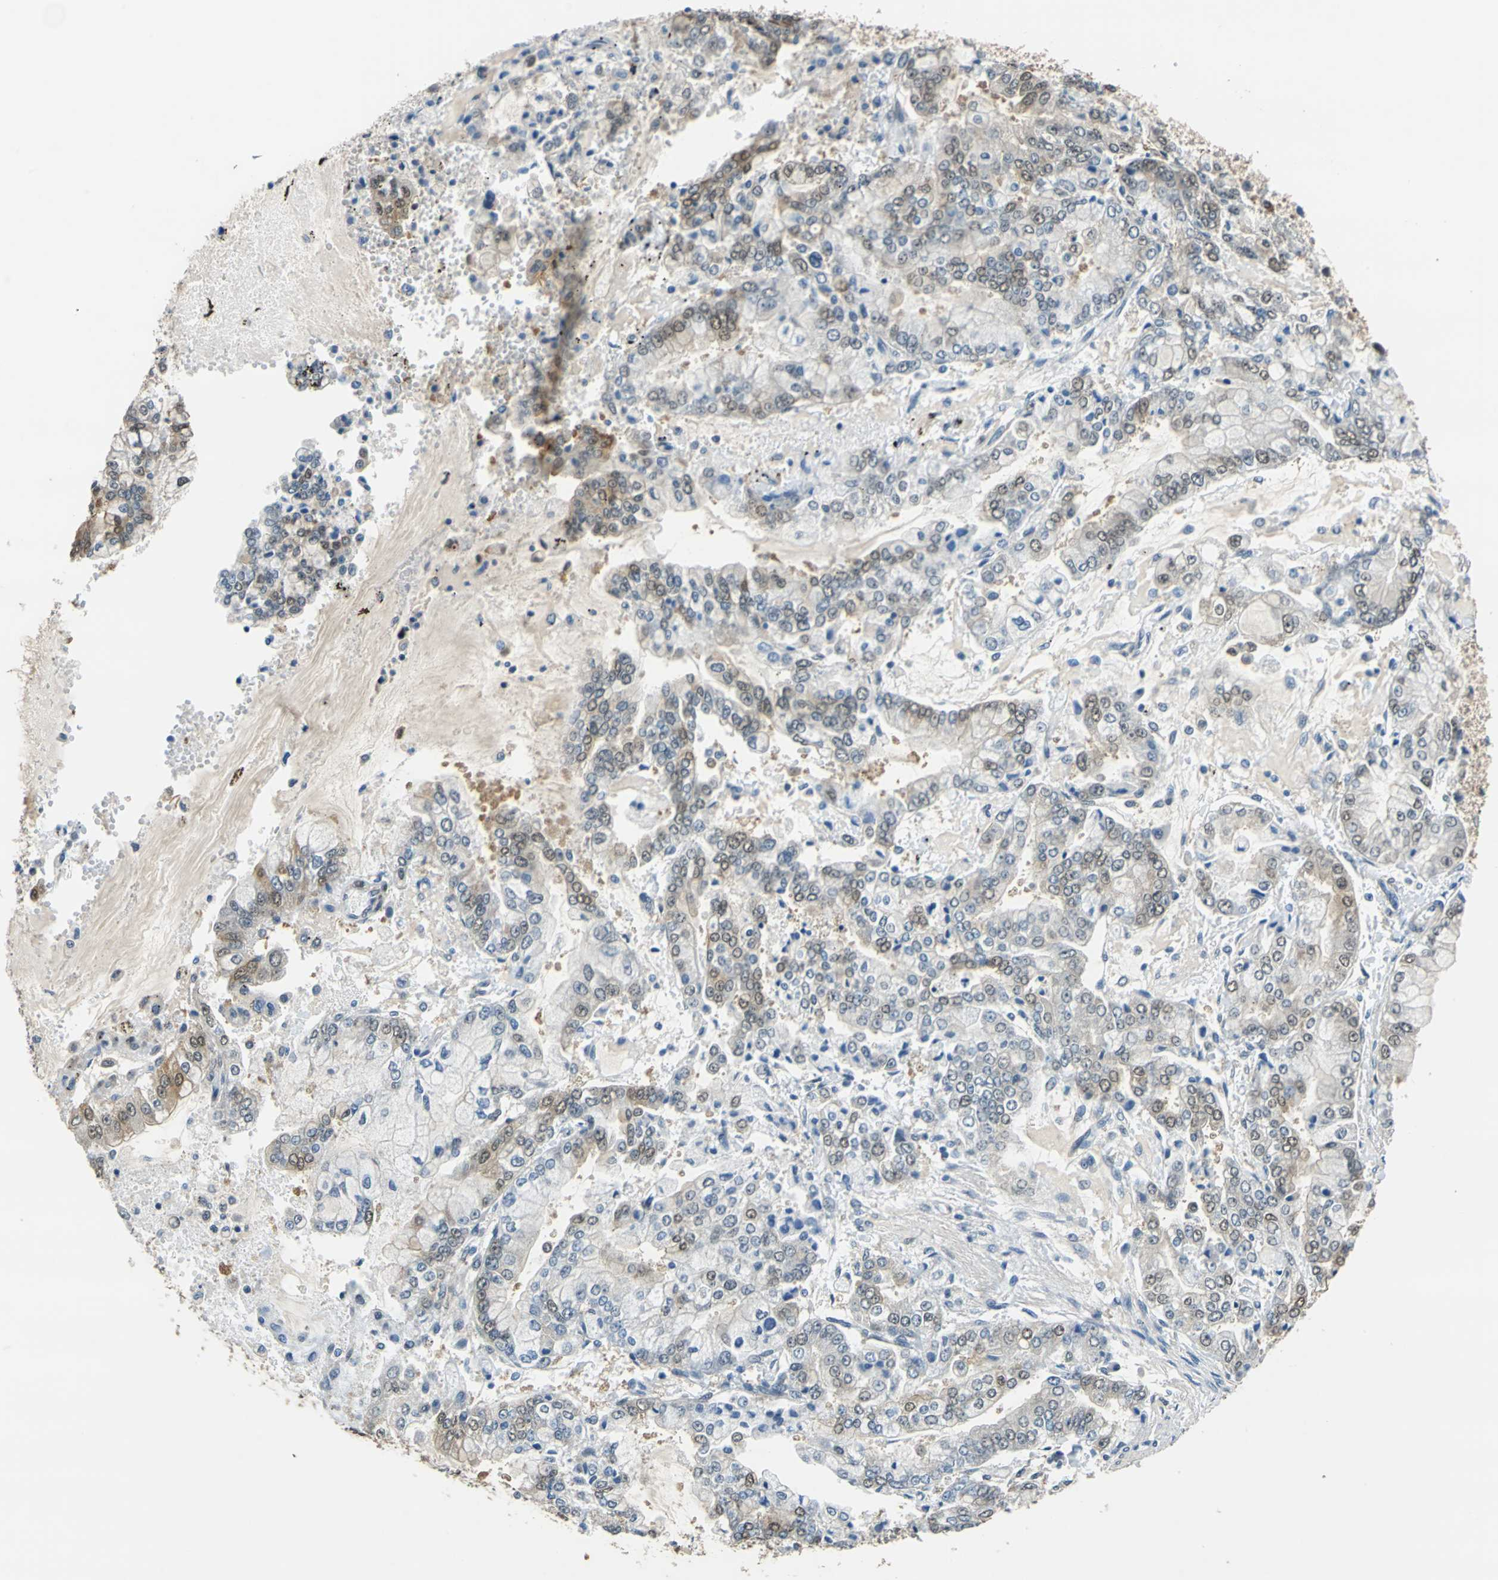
{"staining": {"intensity": "moderate", "quantity": "25%-75%", "location": "cytoplasmic/membranous,nuclear"}, "tissue": "stomach cancer", "cell_type": "Tumor cells", "image_type": "cancer", "snomed": [{"axis": "morphology", "description": "Adenocarcinoma, NOS"}, {"axis": "topography", "description": "Stomach"}], "caption": "A medium amount of moderate cytoplasmic/membranous and nuclear expression is present in about 25%-75% of tumor cells in stomach cancer (adenocarcinoma) tissue. (DAB (3,3'-diaminobenzidine) IHC with brightfield microscopy, high magnification).", "gene": "FKBP4", "patient": {"sex": "male", "age": 76}}